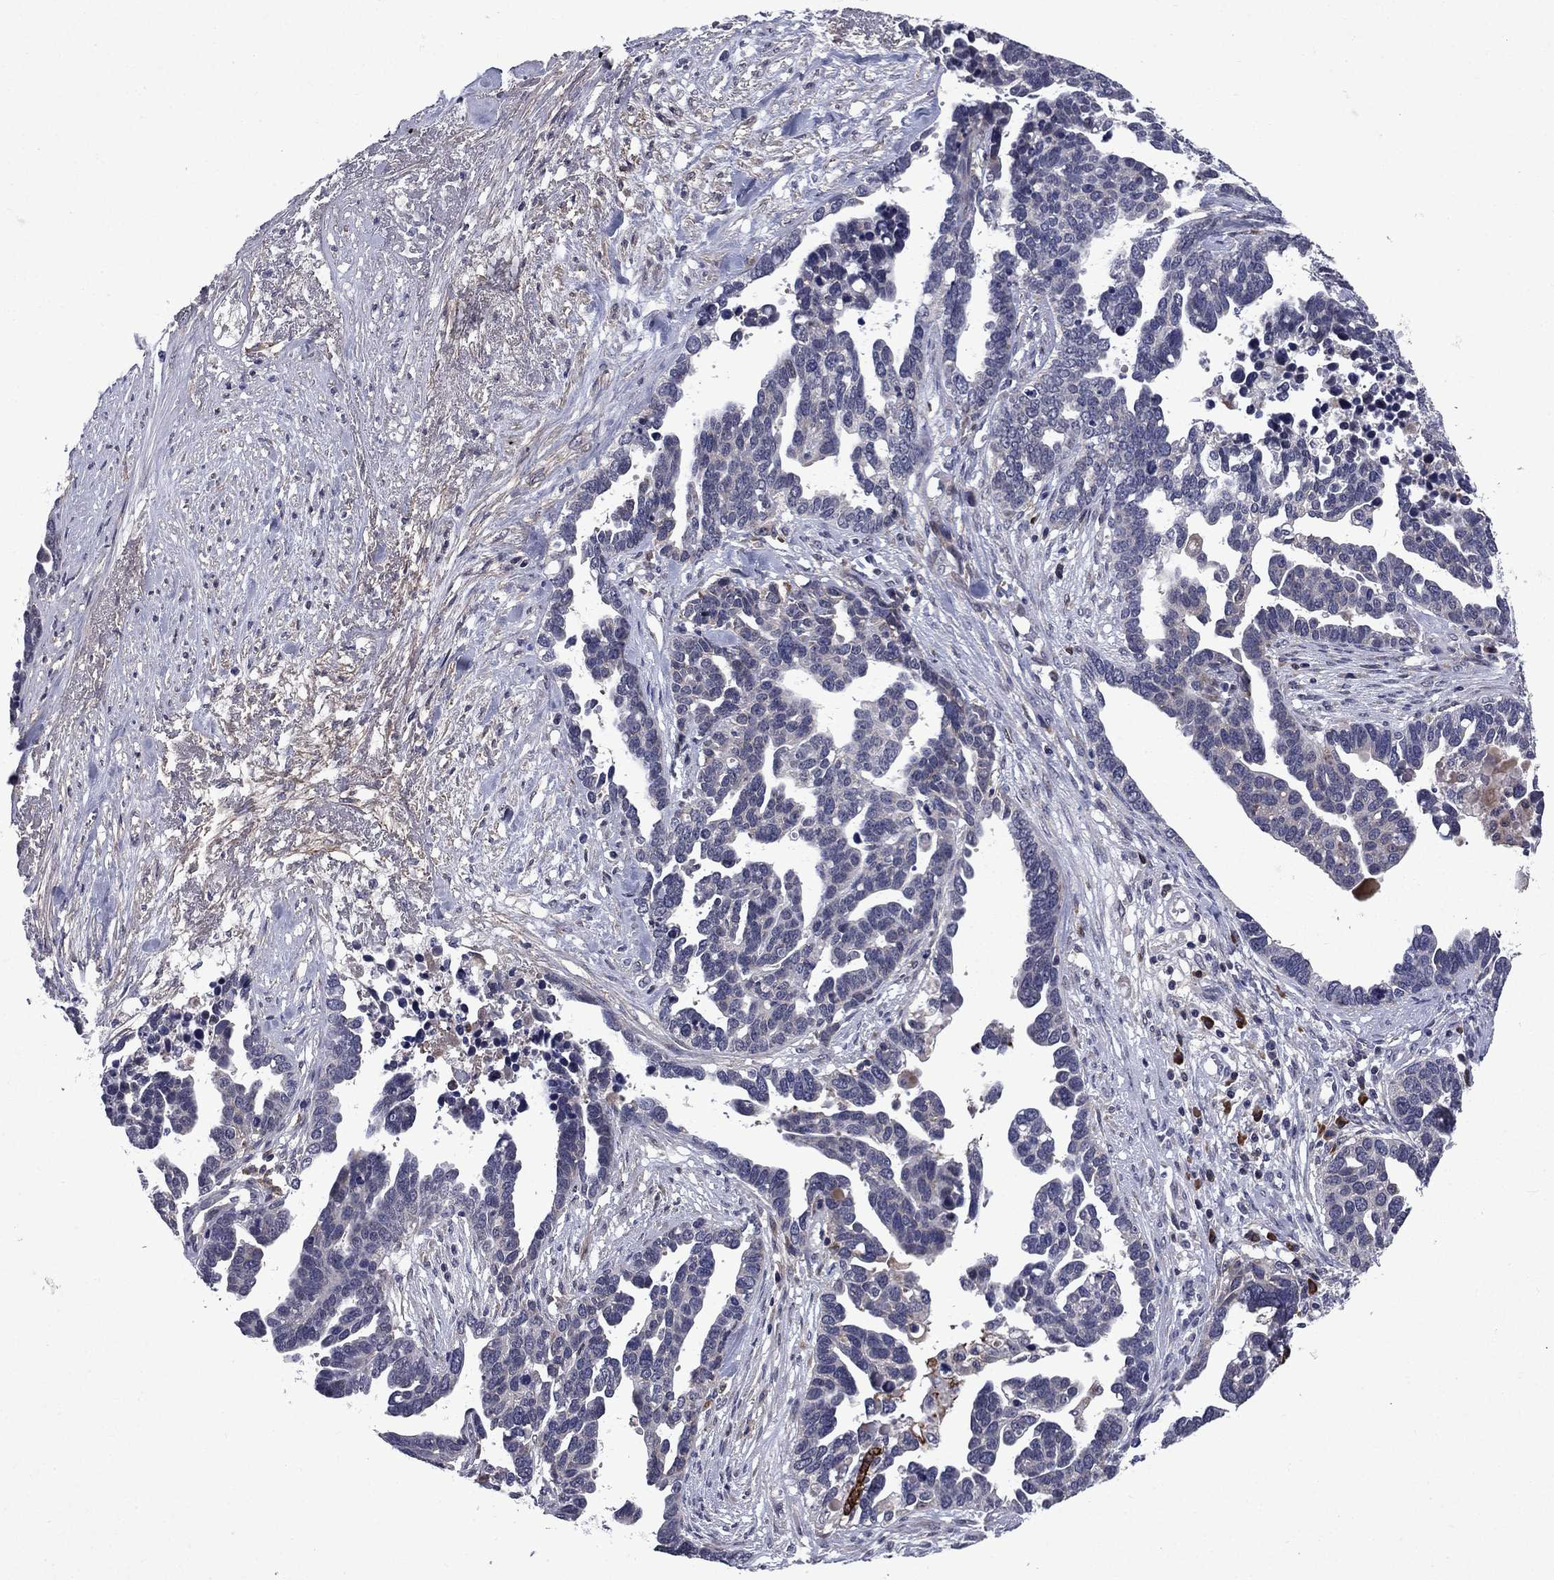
{"staining": {"intensity": "negative", "quantity": "none", "location": "none"}, "tissue": "ovarian cancer", "cell_type": "Tumor cells", "image_type": "cancer", "snomed": [{"axis": "morphology", "description": "Cystadenocarcinoma, serous, NOS"}, {"axis": "topography", "description": "Ovary"}], "caption": "Human ovarian cancer stained for a protein using immunohistochemistry (IHC) exhibits no positivity in tumor cells.", "gene": "ECM1", "patient": {"sex": "female", "age": 54}}